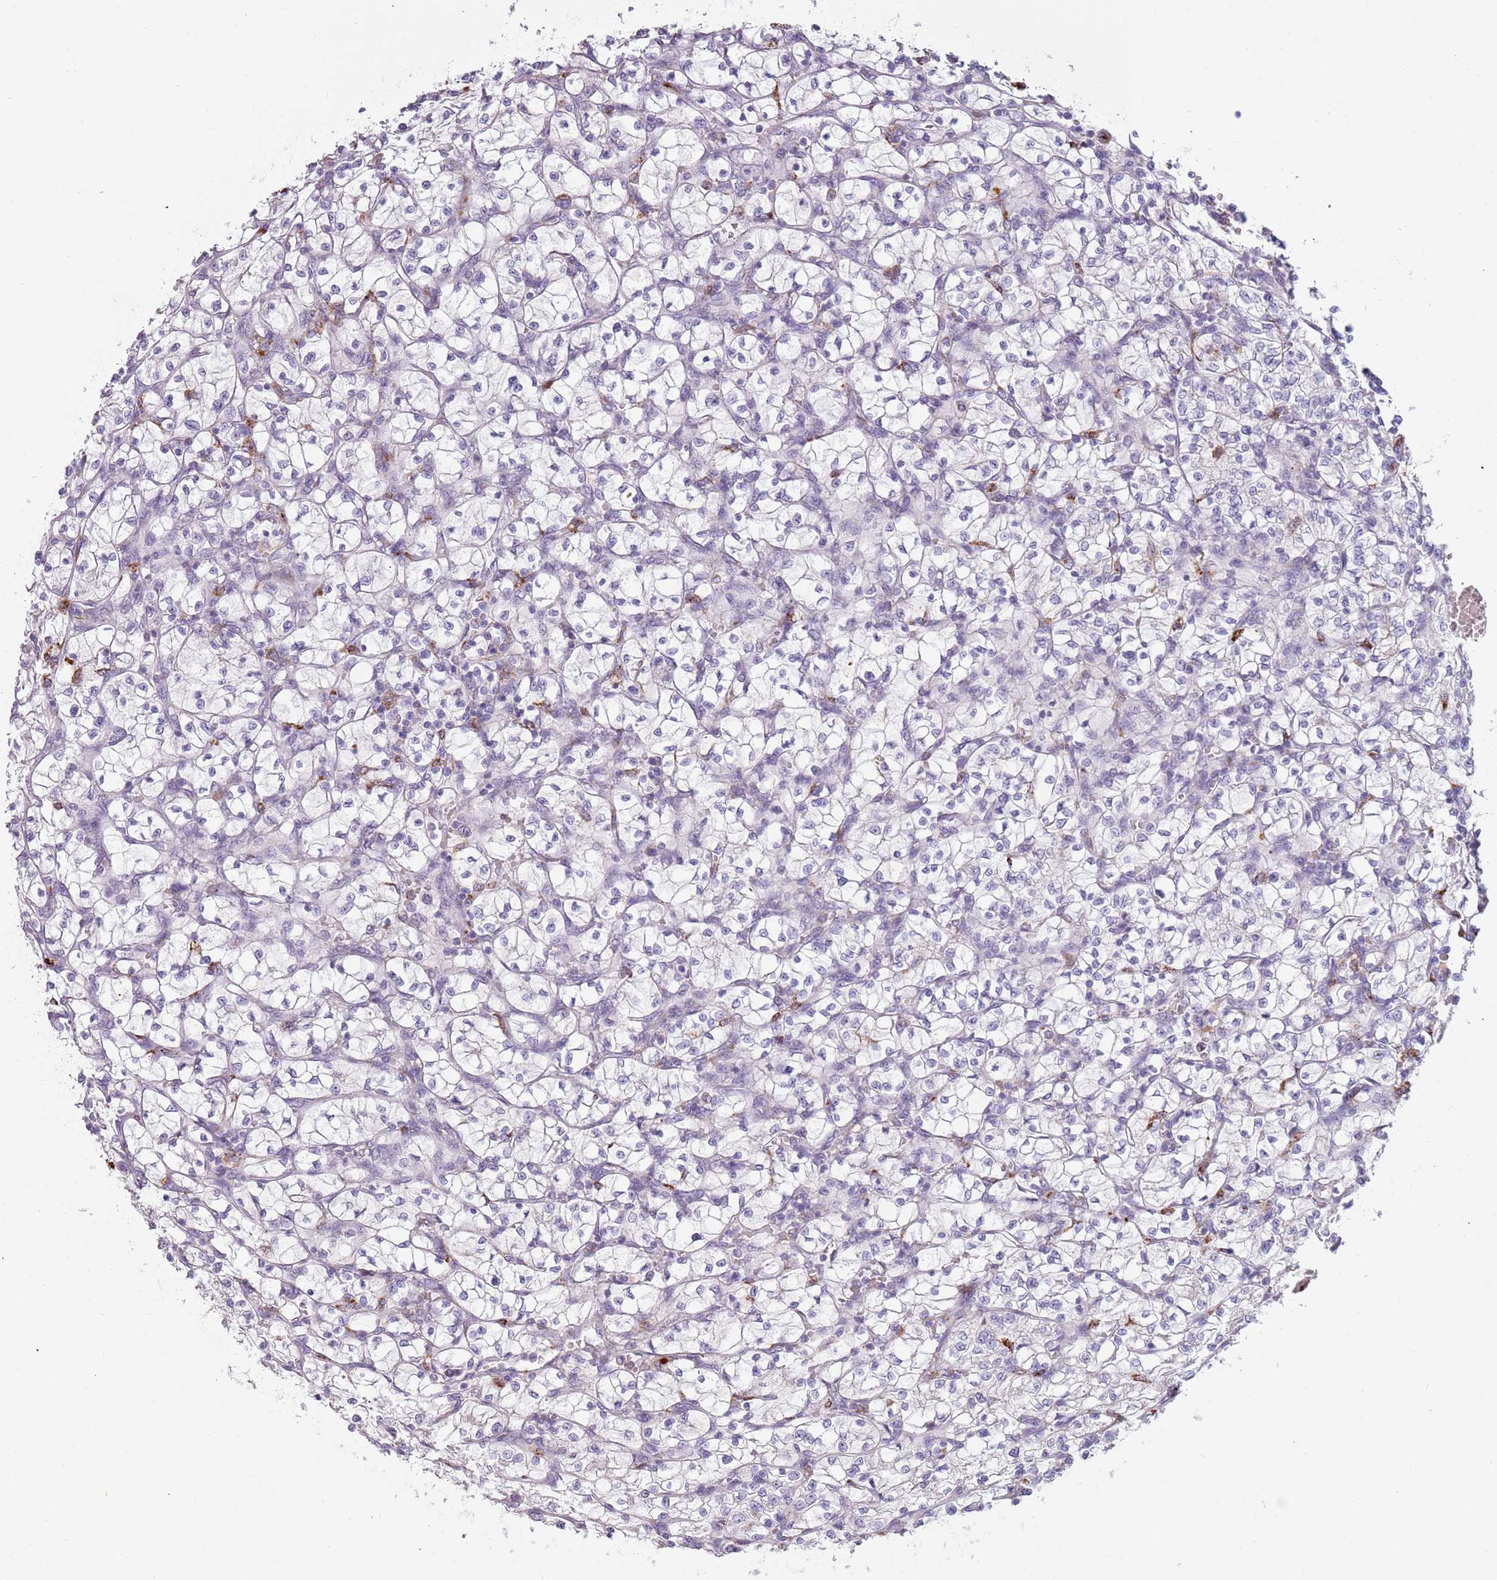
{"staining": {"intensity": "negative", "quantity": "none", "location": "none"}, "tissue": "renal cancer", "cell_type": "Tumor cells", "image_type": "cancer", "snomed": [{"axis": "morphology", "description": "Adenocarcinoma, NOS"}, {"axis": "topography", "description": "Kidney"}], "caption": "Immunohistochemical staining of human renal cancer (adenocarcinoma) reveals no significant expression in tumor cells.", "gene": "NWD2", "patient": {"sex": "female", "age": 64}}